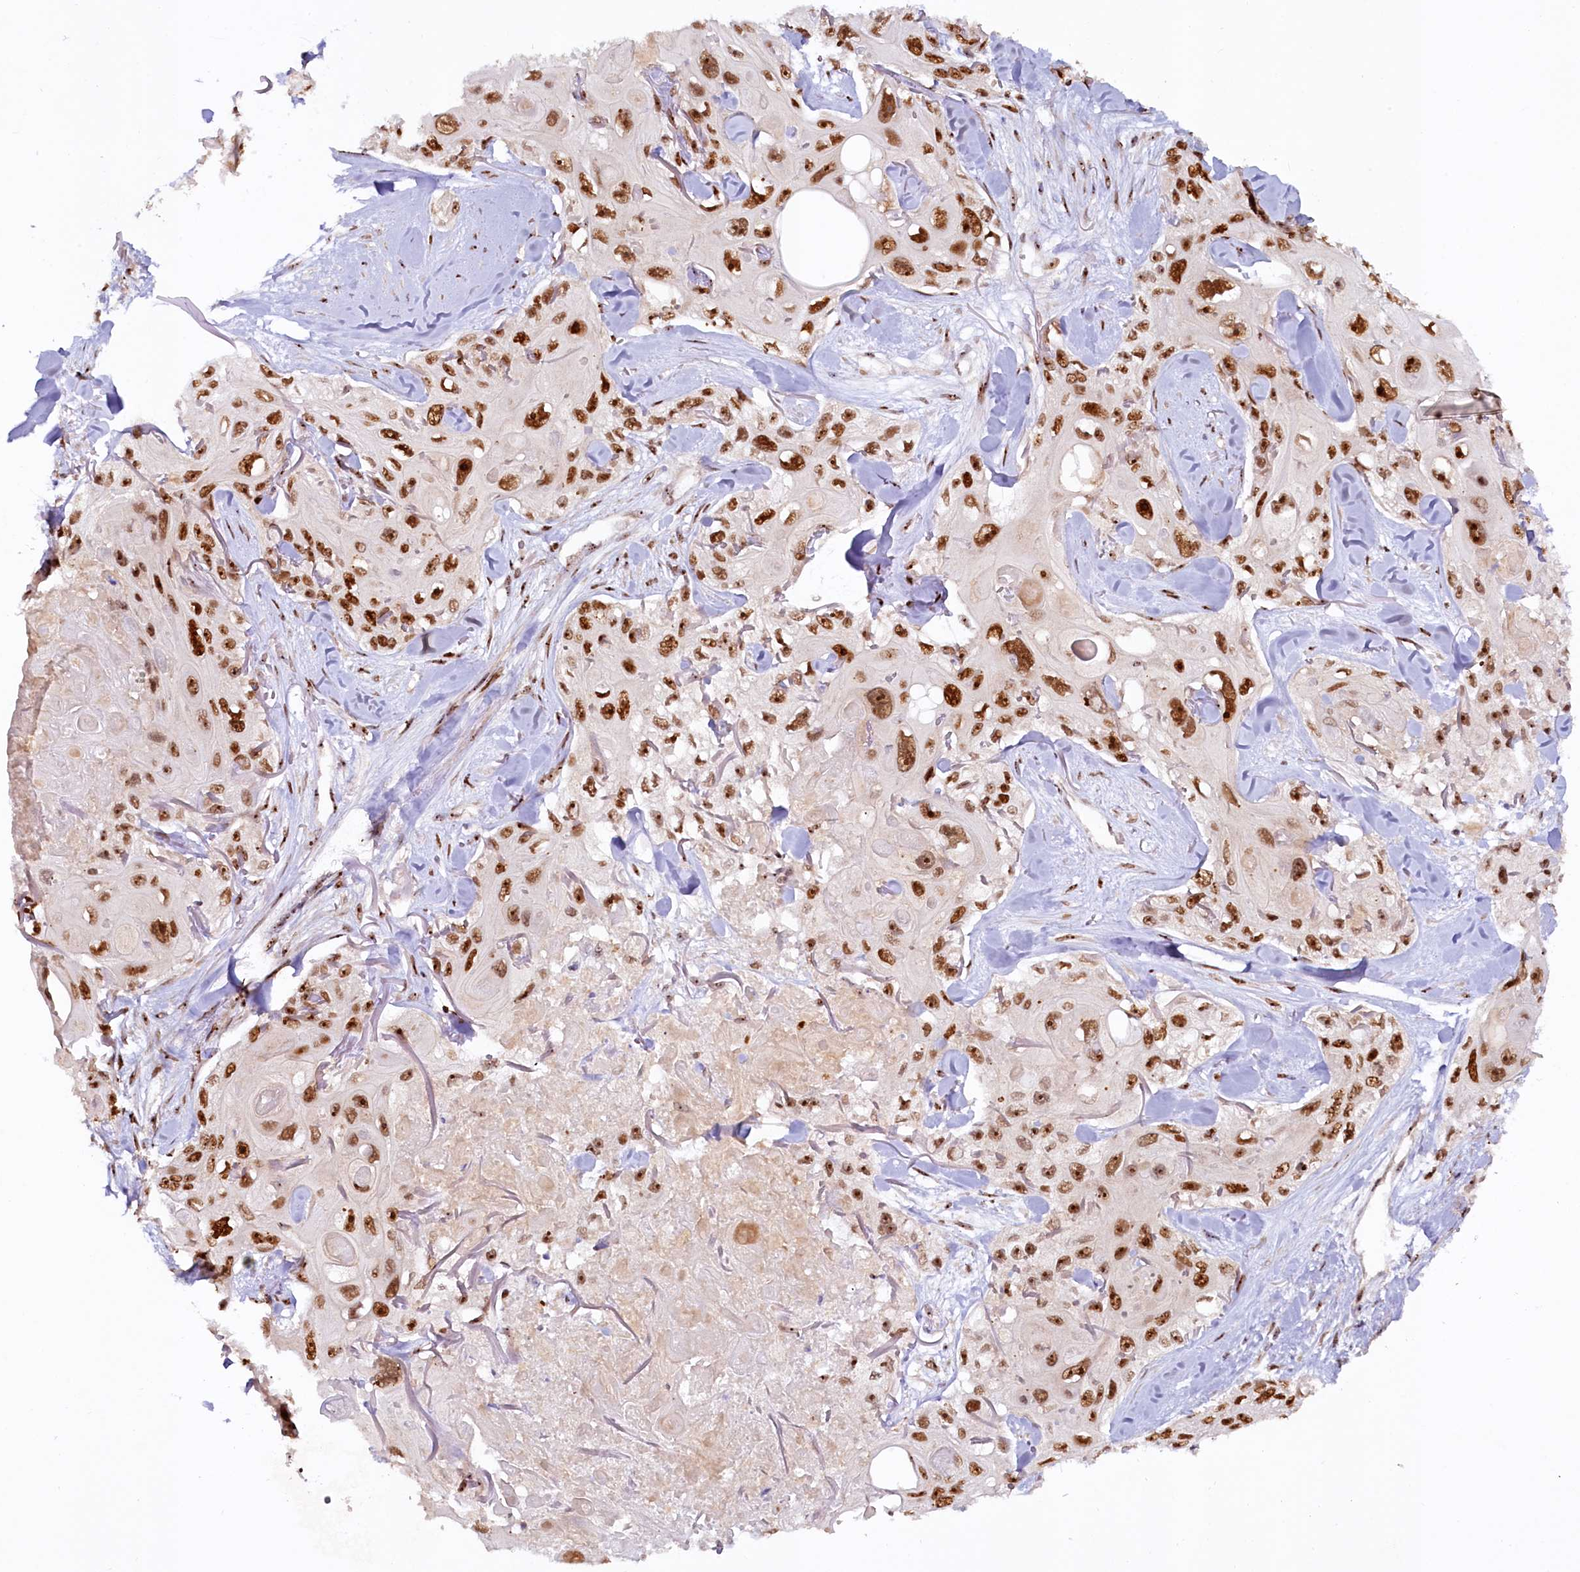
{"staining": {"intensity": "strong", "quantity": ">75%", "location": "nuclear"}, "tissue": "skin cancer", "cell_type": "Tumor cells", "image_type": "cancer", "snomed": [{"axis": "morphology", "description": "Normal tissue, NOS"}, {"axis": "morphology", "description": "Squamous cell carcinoma, NOS"}, {"axis": "topography", "description": "Skin"}], "caption": "Immunohistochemistry (IHC) image of human skin squamous cell carcinoma stained for a protein (brown), which exhibits high levels of strong nuclear expression in approximately >75% of tumor cells.", "gene": "TCOF1", "patient": {"sex": "male", "age": 72}}